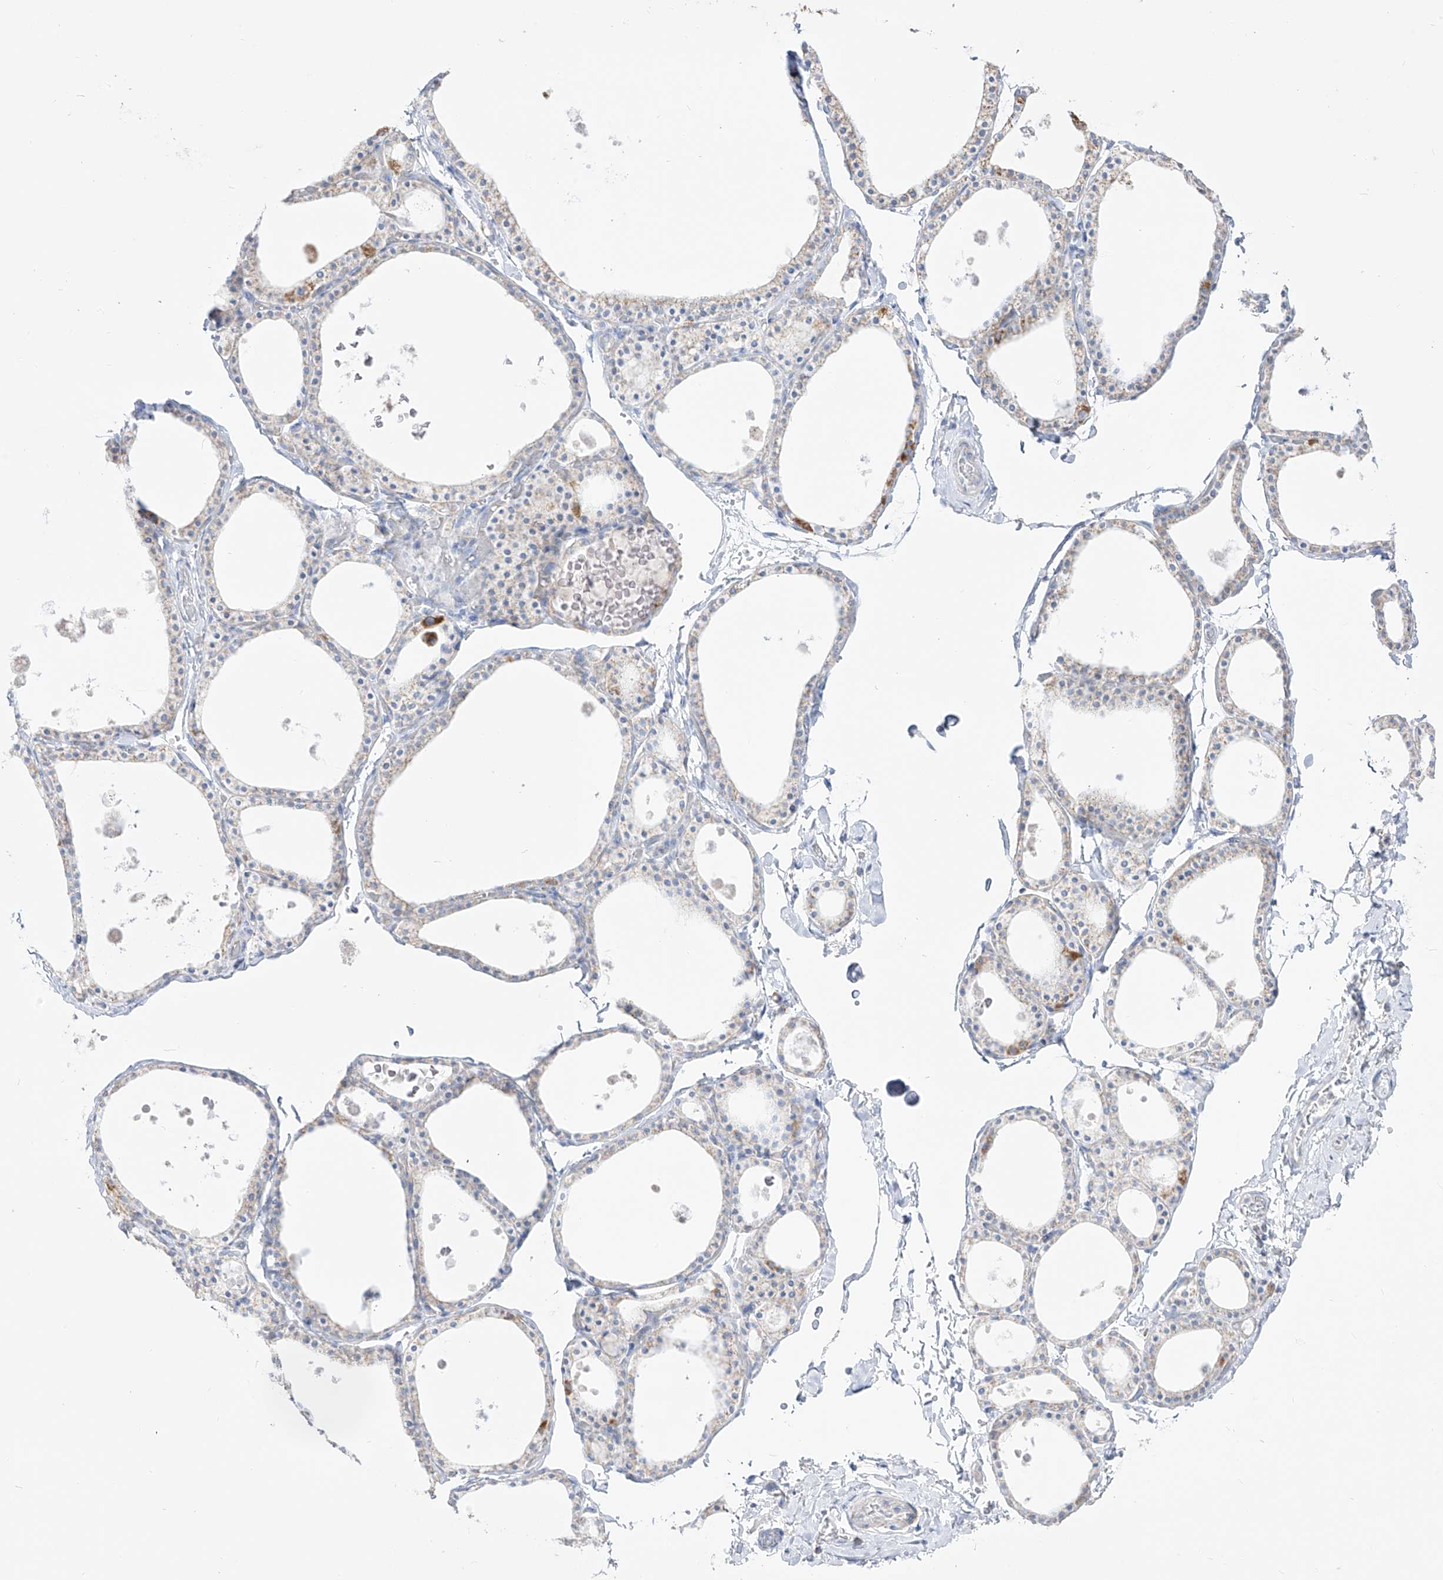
{"staining": {"intensity": "weak", "quantity": "<25%", "location": "cytoplasmic/membranous"}, "tissue": "thyroid gland", "cell_type": "Glandular cells", "image_type": "normal", "snomed": [{"axis": "morphology", "description": "Normal tissue, NOS"}, {"axis": "topography", "description": "Thyroid gland"}], "caption": "Glandular cells are negative for protein expression in unremarkable human thyroid gland.", "gene": "RCHY1", "patient": {"sex": "male", "age": 56}}